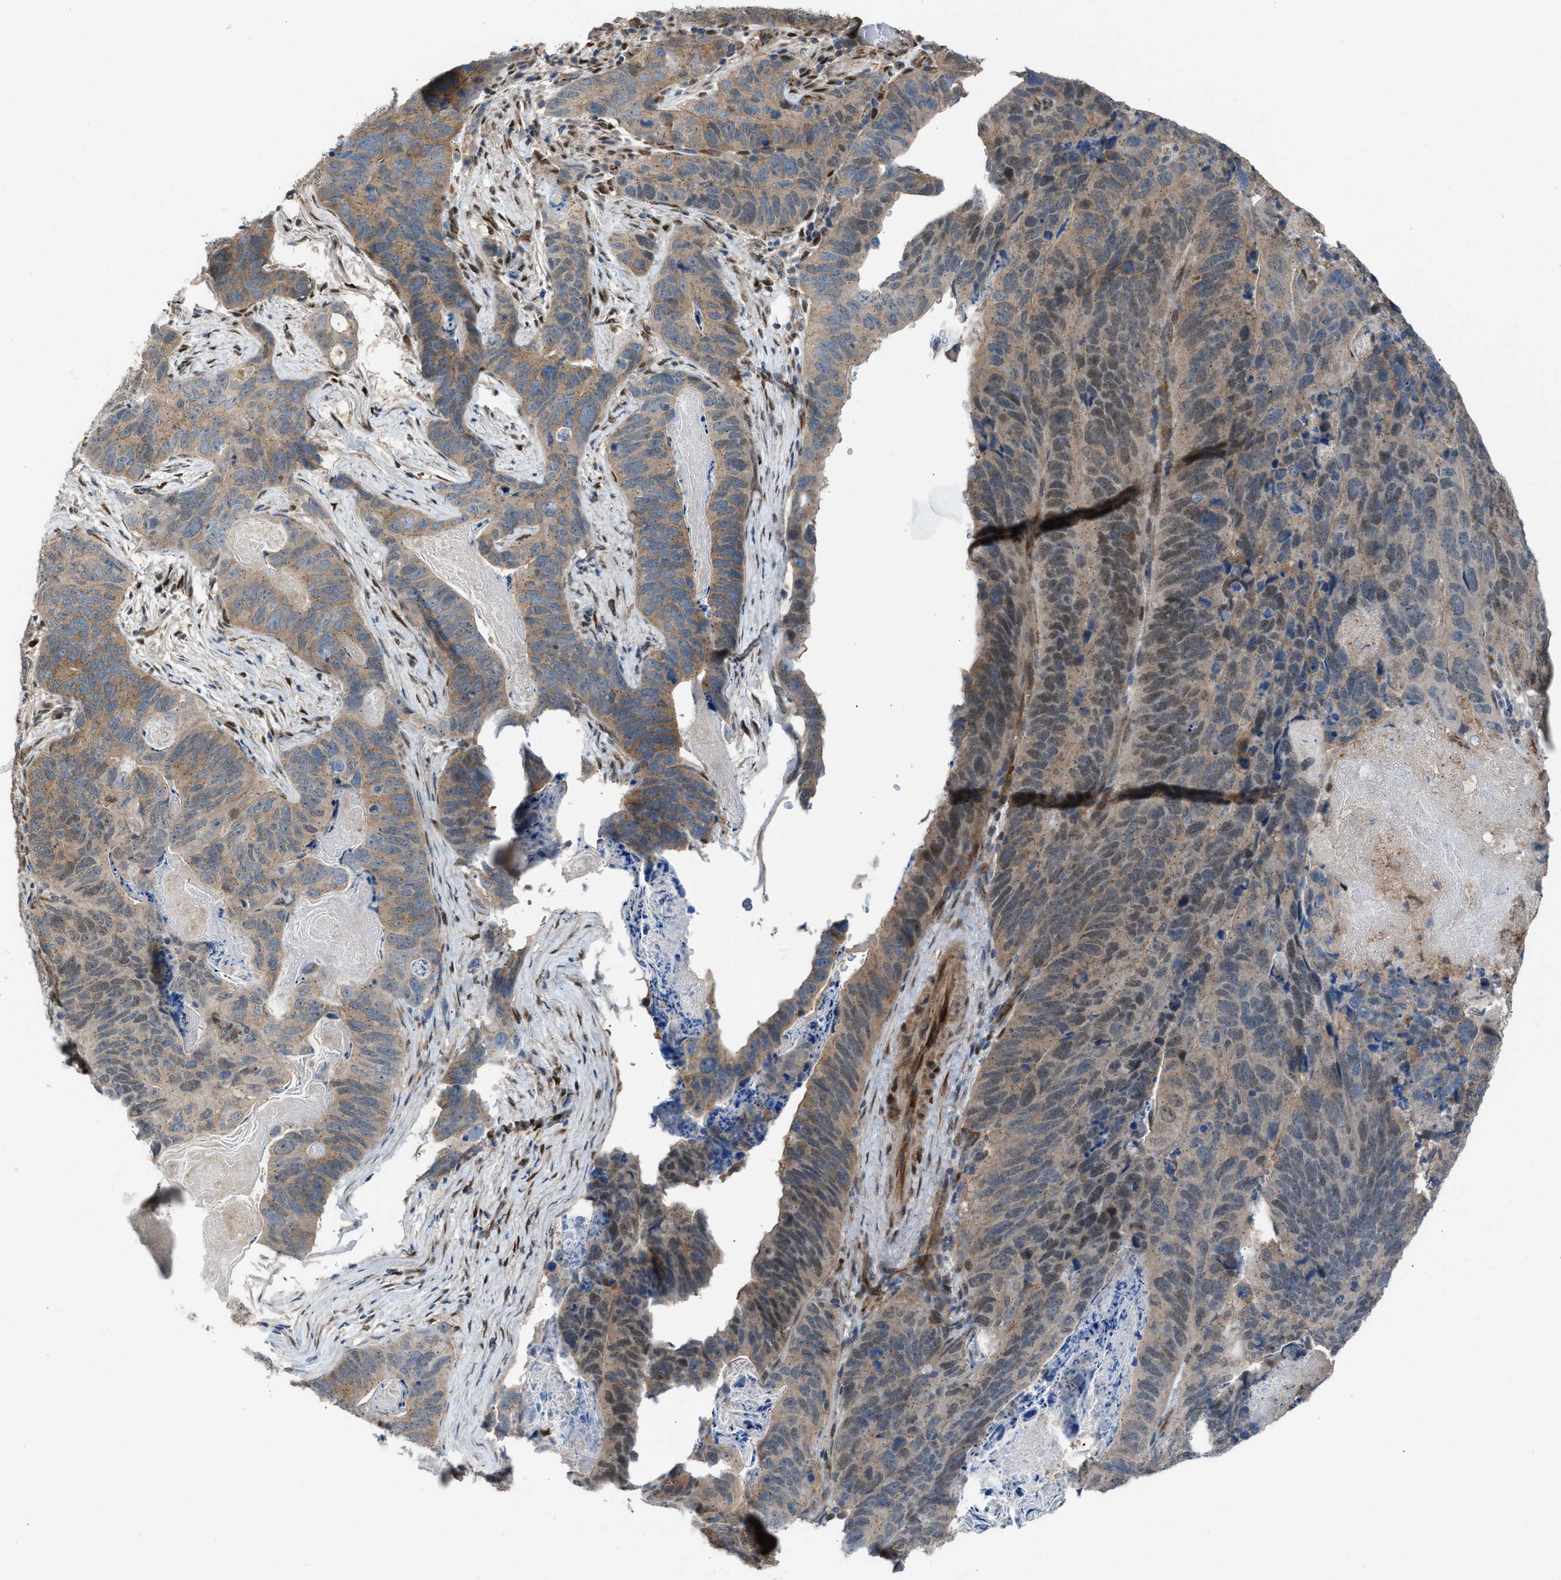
{"staining": {"intensity": "moderate", "quantity": "25%-75%", "location": "cytoplasmic/membranous,nuclear"}, "tissue": "stomach cancer", "cell_type": "Tumor cells", "image_type": "cancer", "snomed": [{"axis": "morphology", "description": "Normal tissue, NOS"}, {"axis": "morphology", "description": "Adenocarcinoma, NOS"}, {"axis": "topography", "description": "Stomach"}], "caption": "The immunohistochemical stain shows moderate cytoplasmic/membranous and nuclear positivity in tumor cells of stomach cancer tissue.", "gene": "CRTC1", "patient": {"sex": "female", "age": 89}}